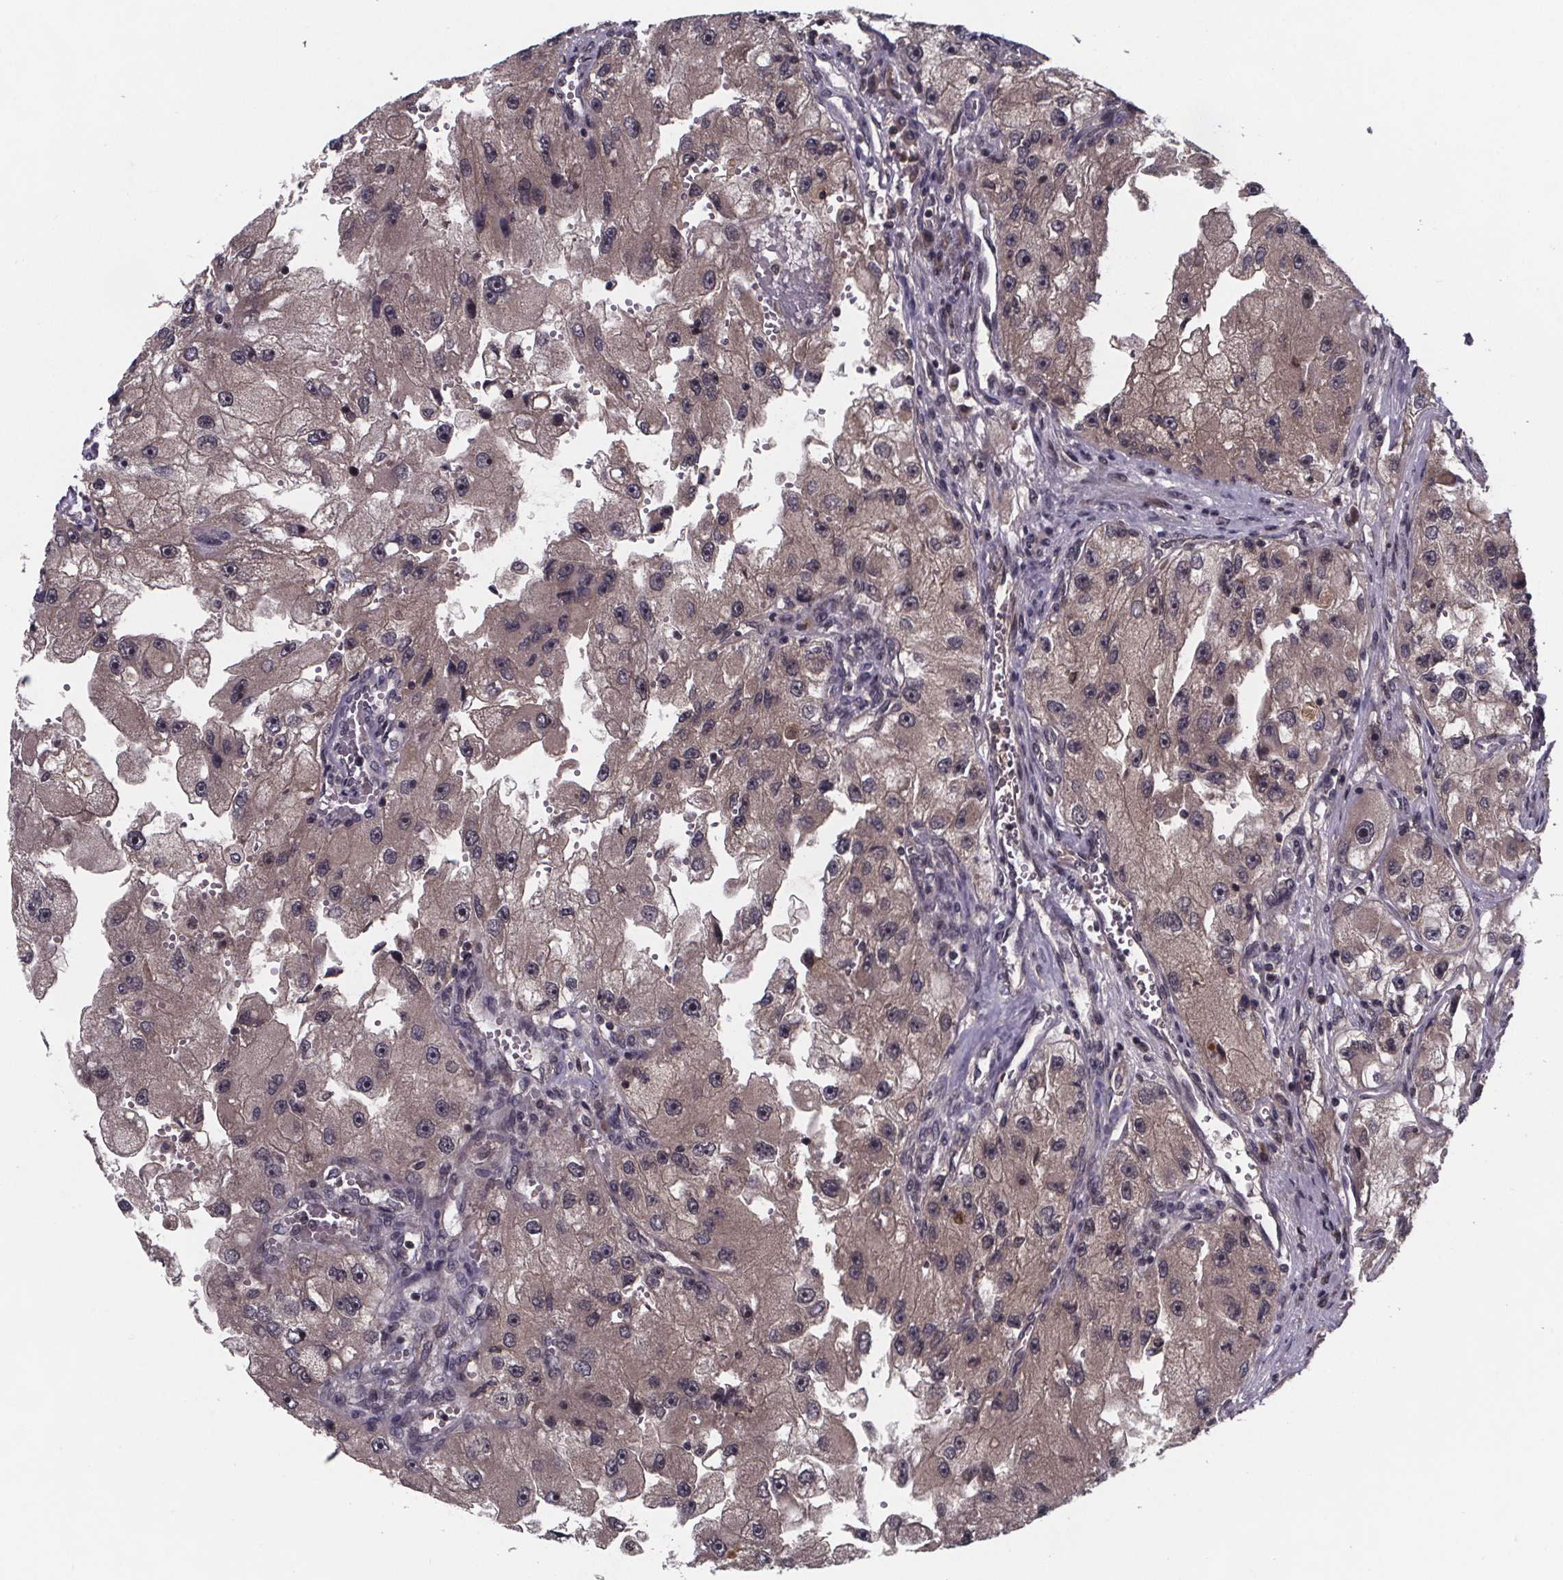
{"staining": {"intensity": "weak", "quantity": "<25%", "location": "cytoplasmic/membranous"}, "tissue": "renal cancer", "cell_type": "Tumor cells", "image_type": "cancer", "snomed": [{"axis": "morphology", "description": "Adenocarcinoma, NOS"}, {"axis": "topography", "description": "Kidney"}], "caption": "Tumor cells show no significant protein staining in renal adenocarcinoma.", "gene": "FN3KRP", "patient": {"sex": "male", "age": 63}}